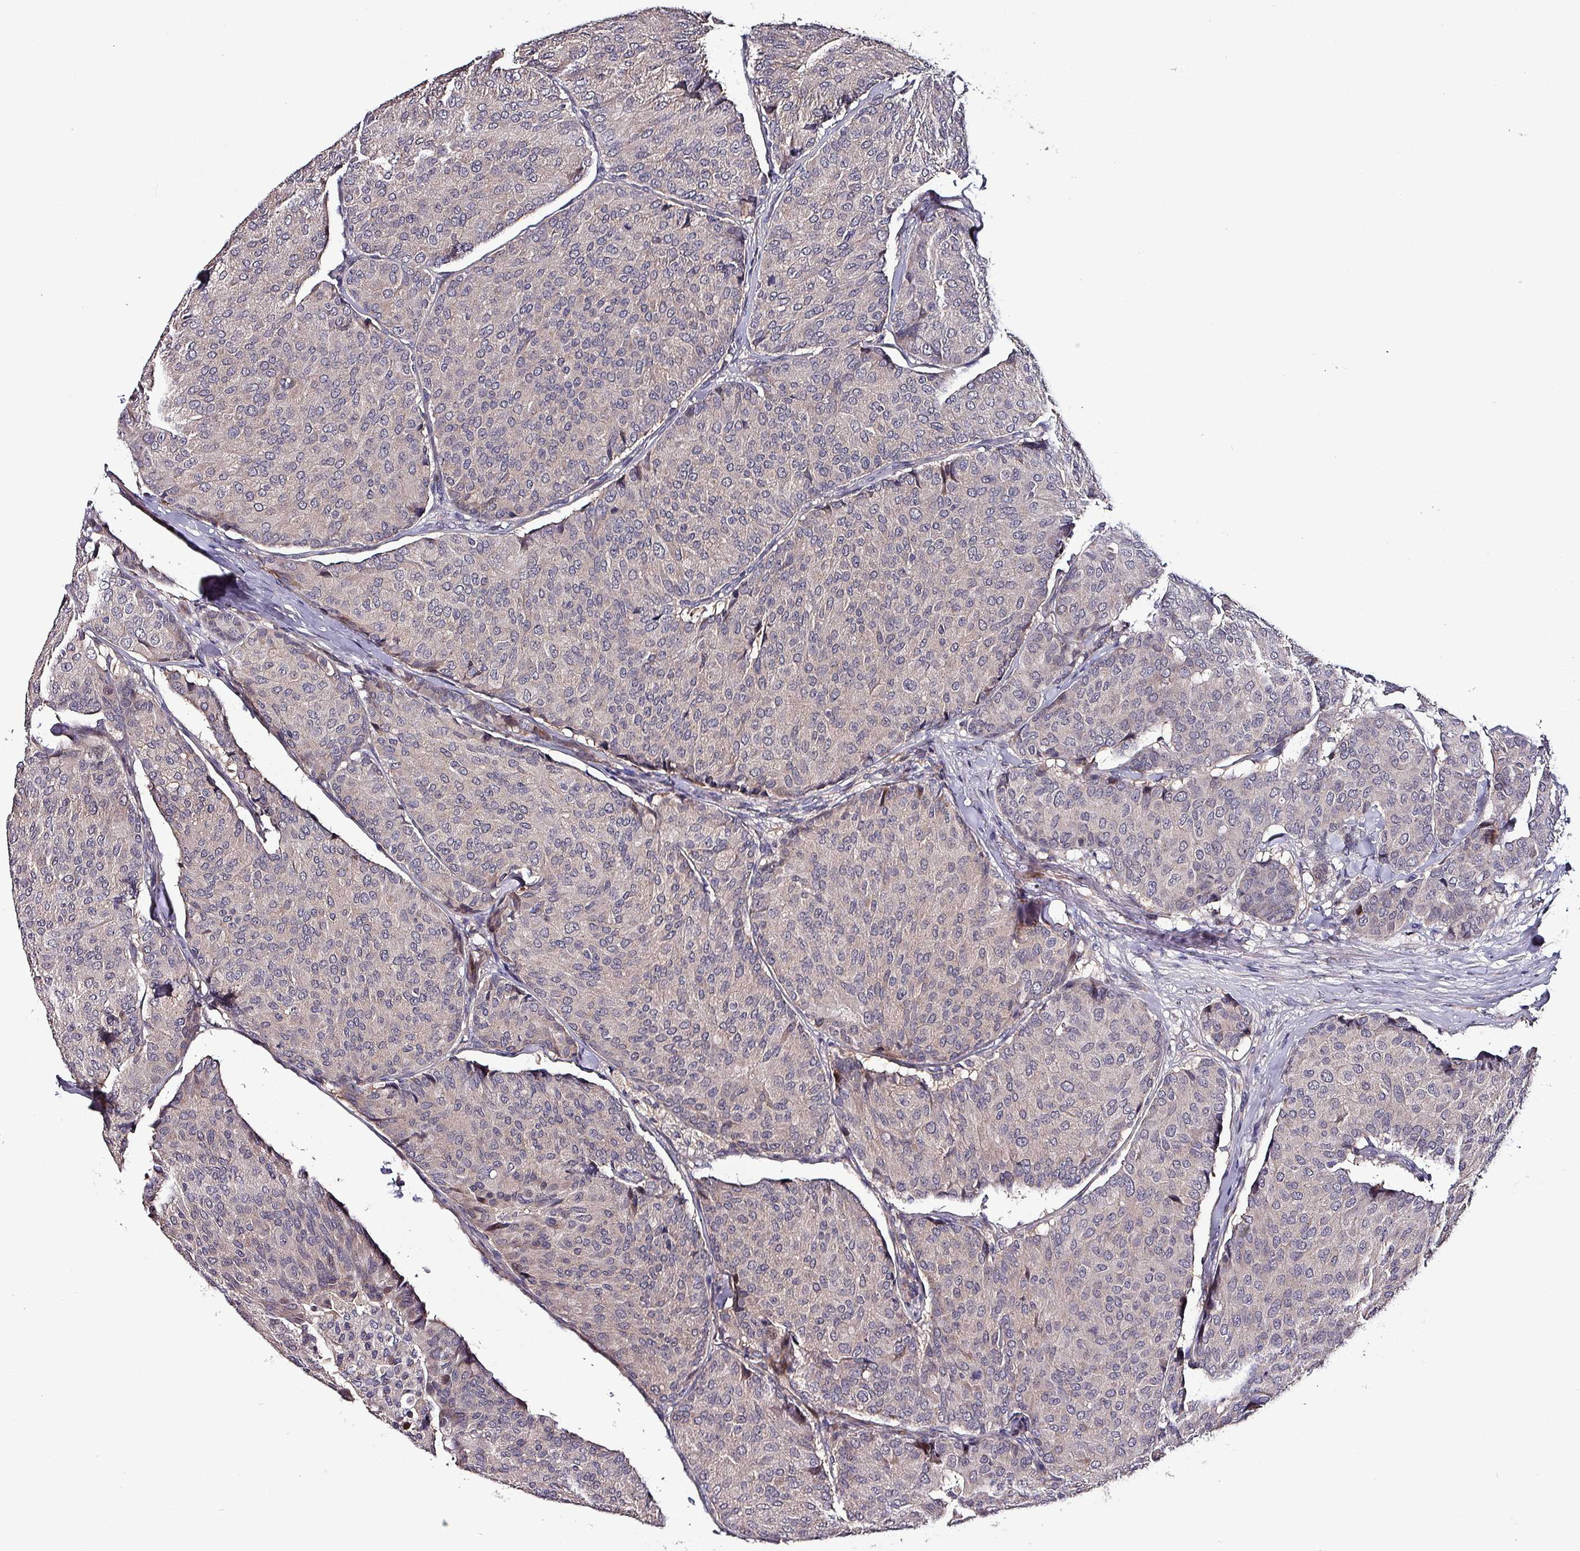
{"staining": {"intensity": "negative", "quantity": "none", "location": "none"}, "tissue": "breast cancer", "cell_type": "Tumor cells", "image_type": "cancer", "snomed": [{"axis": "morphology", "description": "Duct carcinoma"}, {"axis": "topography", "description": "Breast"}], "caption": "Human intraductal carcinoma (breast) stained for a protein using immunohistochemistry (IHC) reveals no expression in tumor cells.", "gene": "GRAPL", "patient": {"sex": "female", "age": 75}}